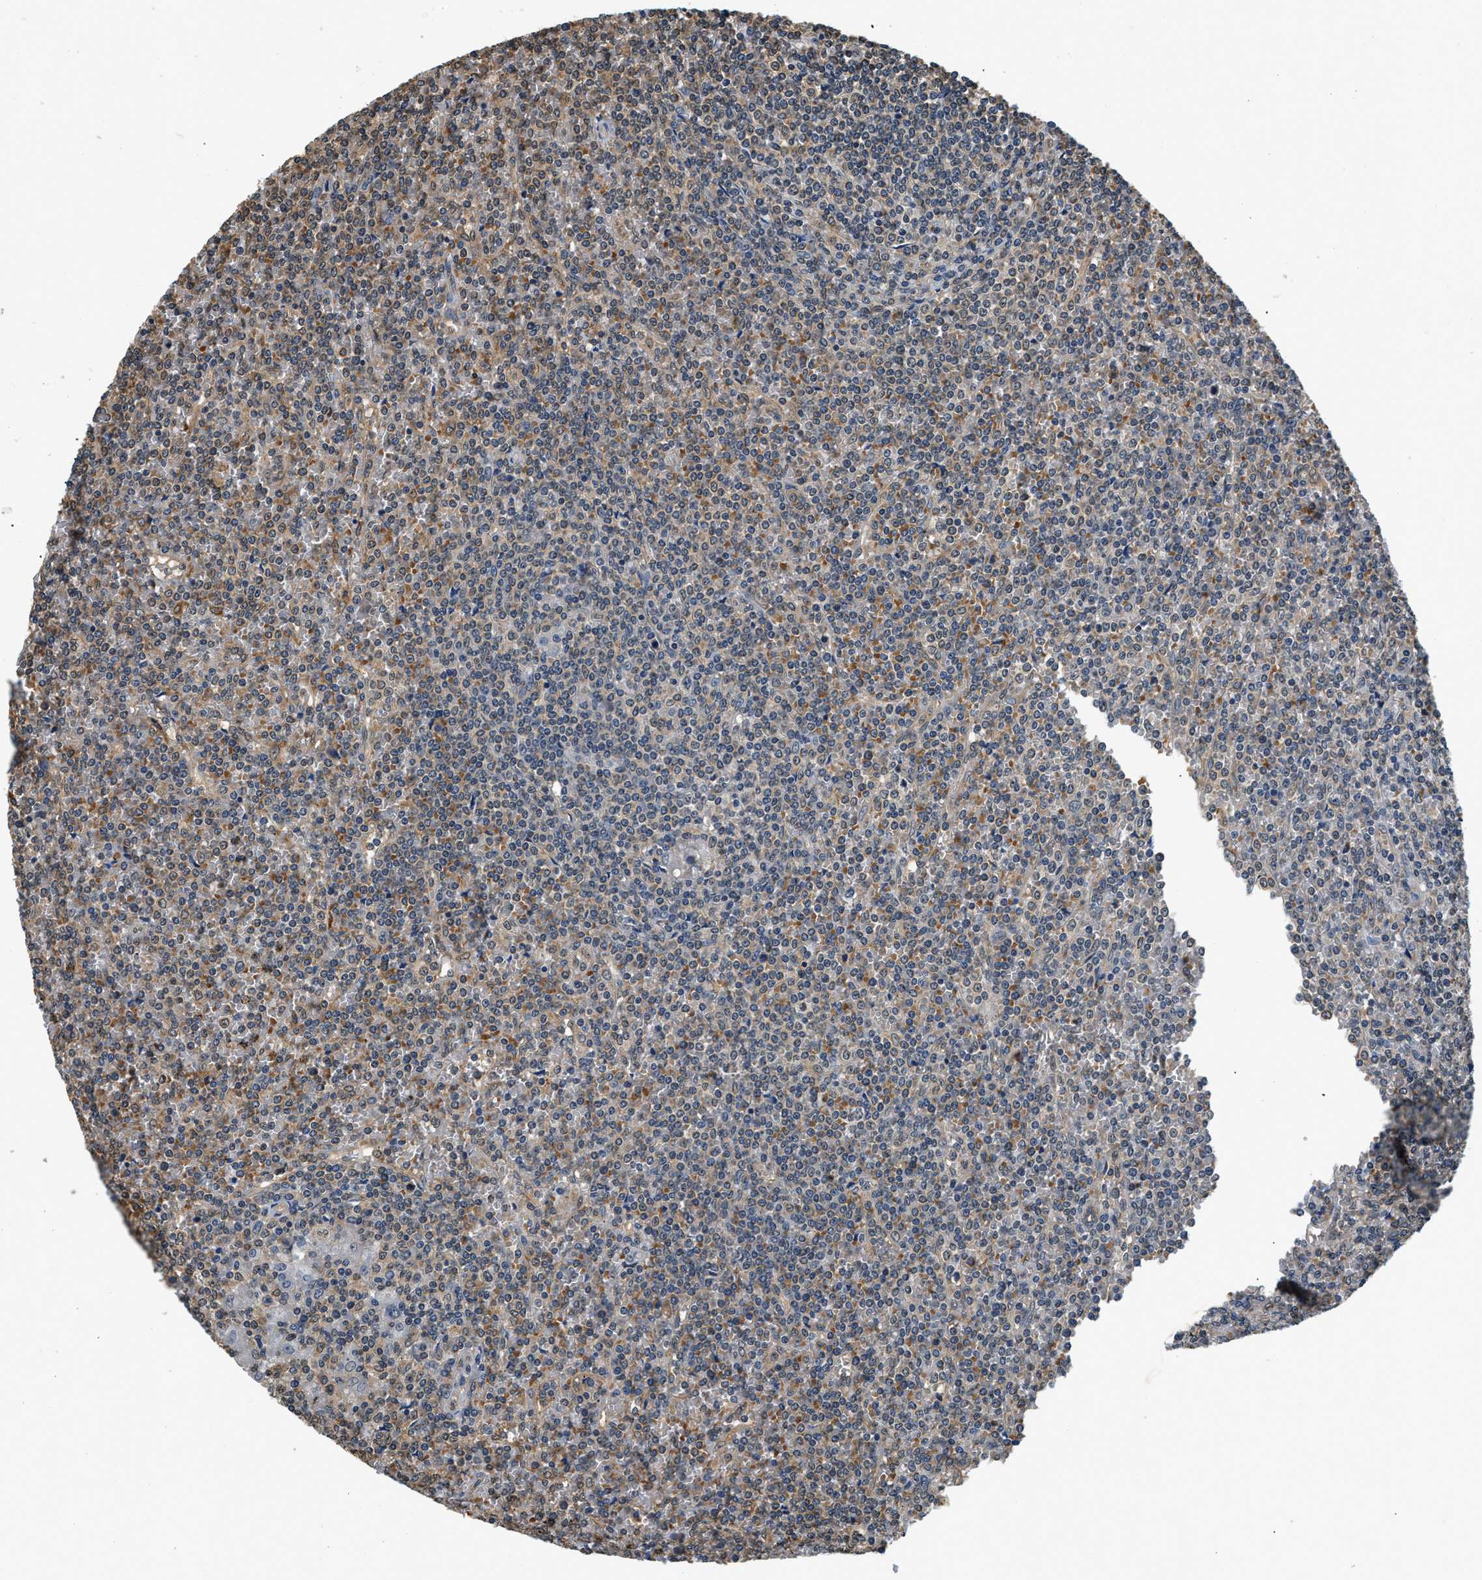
{"staining": {"intensity": "moderate", "quantity": ">75%", "location": "cytoplasmic/membranous"}, "tissue": "lymphoma", "cell_type": "Tumor cells", "image_type": "cancer", "snomed": [{"axis": "morphology", "description": "Malignant lymphoma, non-Hodgkin's type, Low grade"}, {"axis": "topography", "description": "Spleen"}], "caption": "Protein expression by IHC exhibits moderate cytoplasmic/membranous expression in about >75% of tumor cells in malignant lymphoma, non-Hodgkin's type (low-grade).", "gene": "BCL7C", "patient": {"sex": "female", "age": 19}}